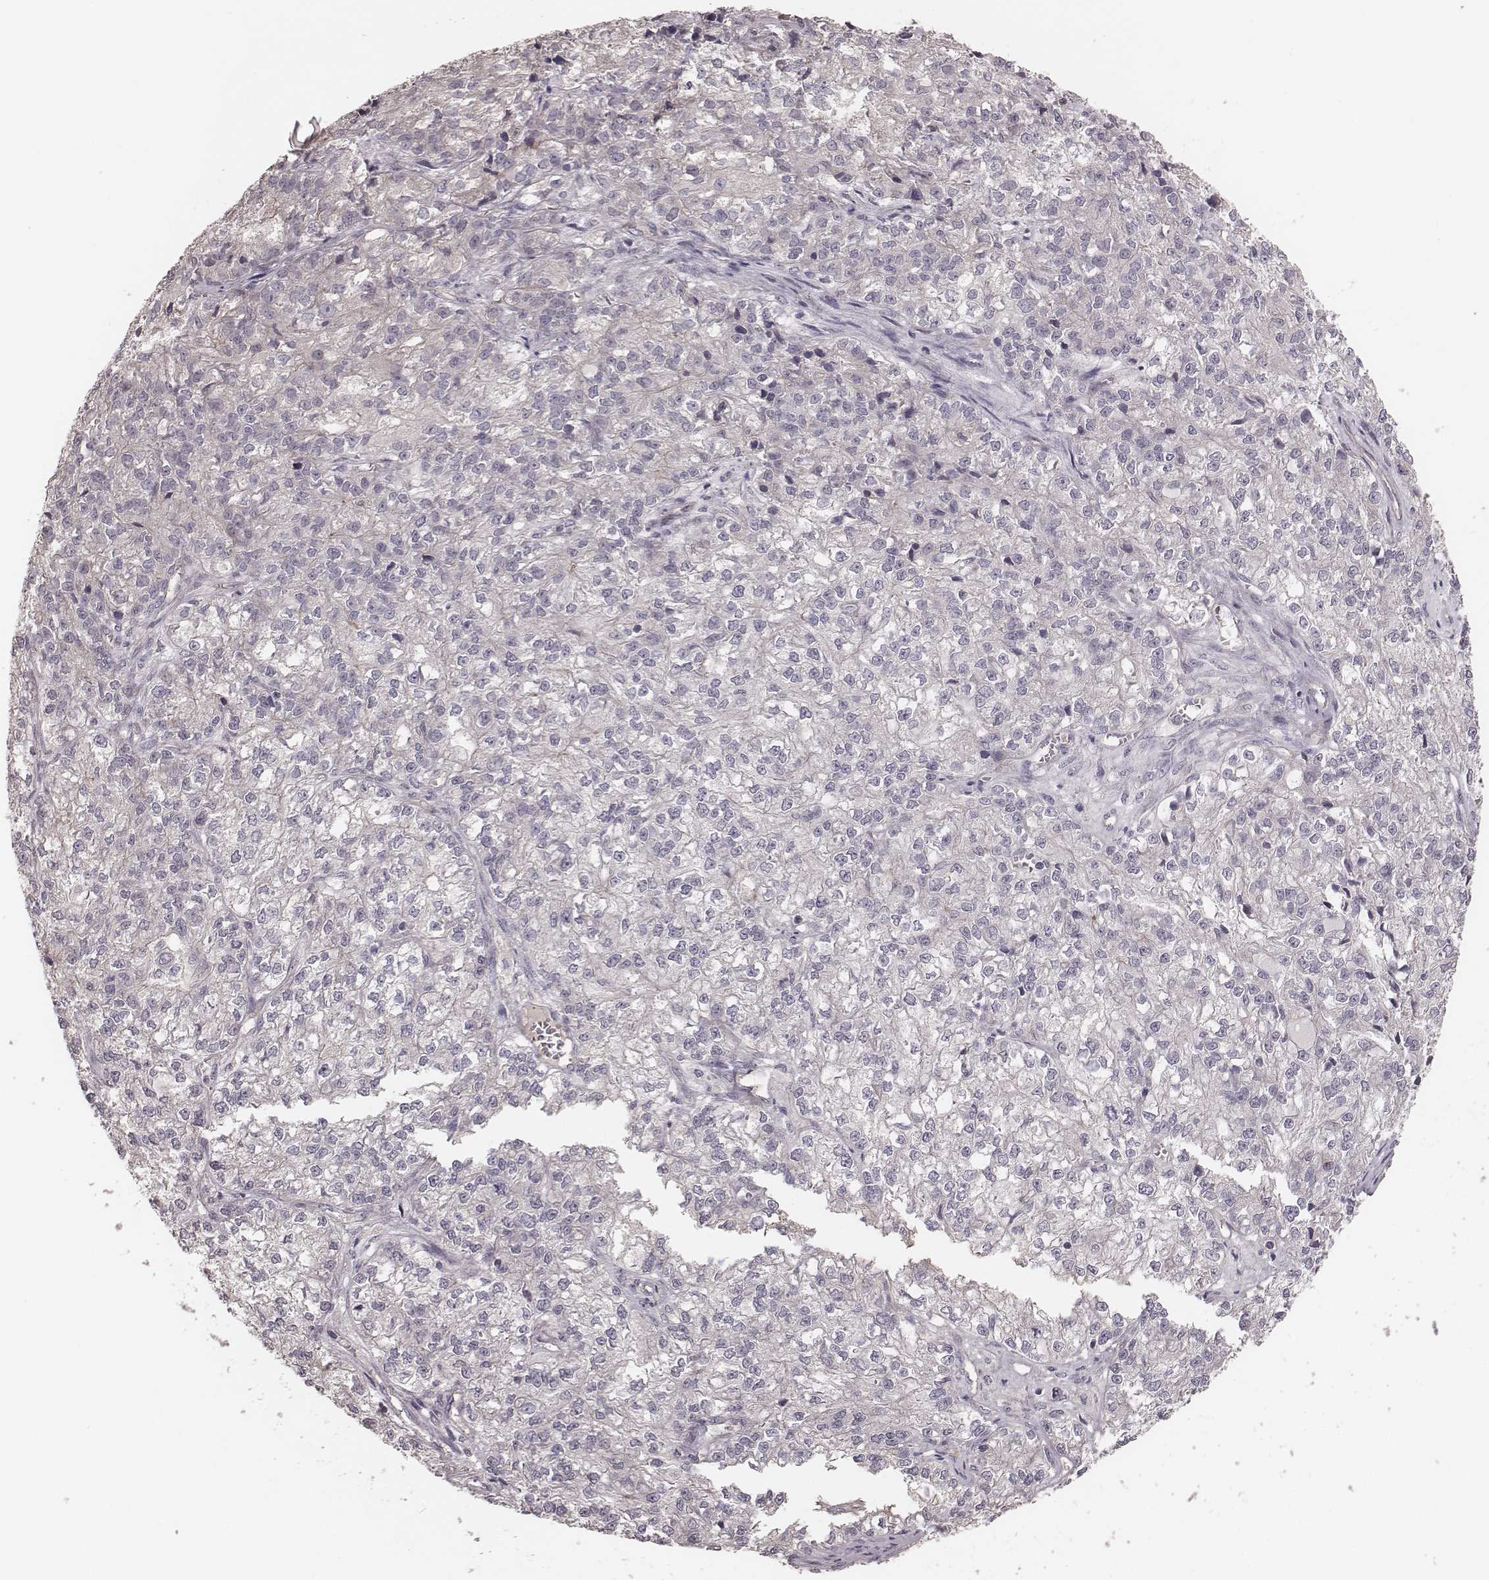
{"staining": {"intensity": "negative", "quantity": "none", "location": "none"}, "tissue": "ovarian cancer", "cell_type": "Tumor cells", "image_type": "cancer", "snomed": [{"axis": "morphology", "description": "Carcinoma, endometroid"}, {"axis": "topography", "description": "Ovary"}], "caption": "Immunohistochemical staining of endometroid carcinoma (ovarian) shows no significant staining in tumor cells.", "gene": "OTOGL", "patient": {"sex": "female", "age": 64}}